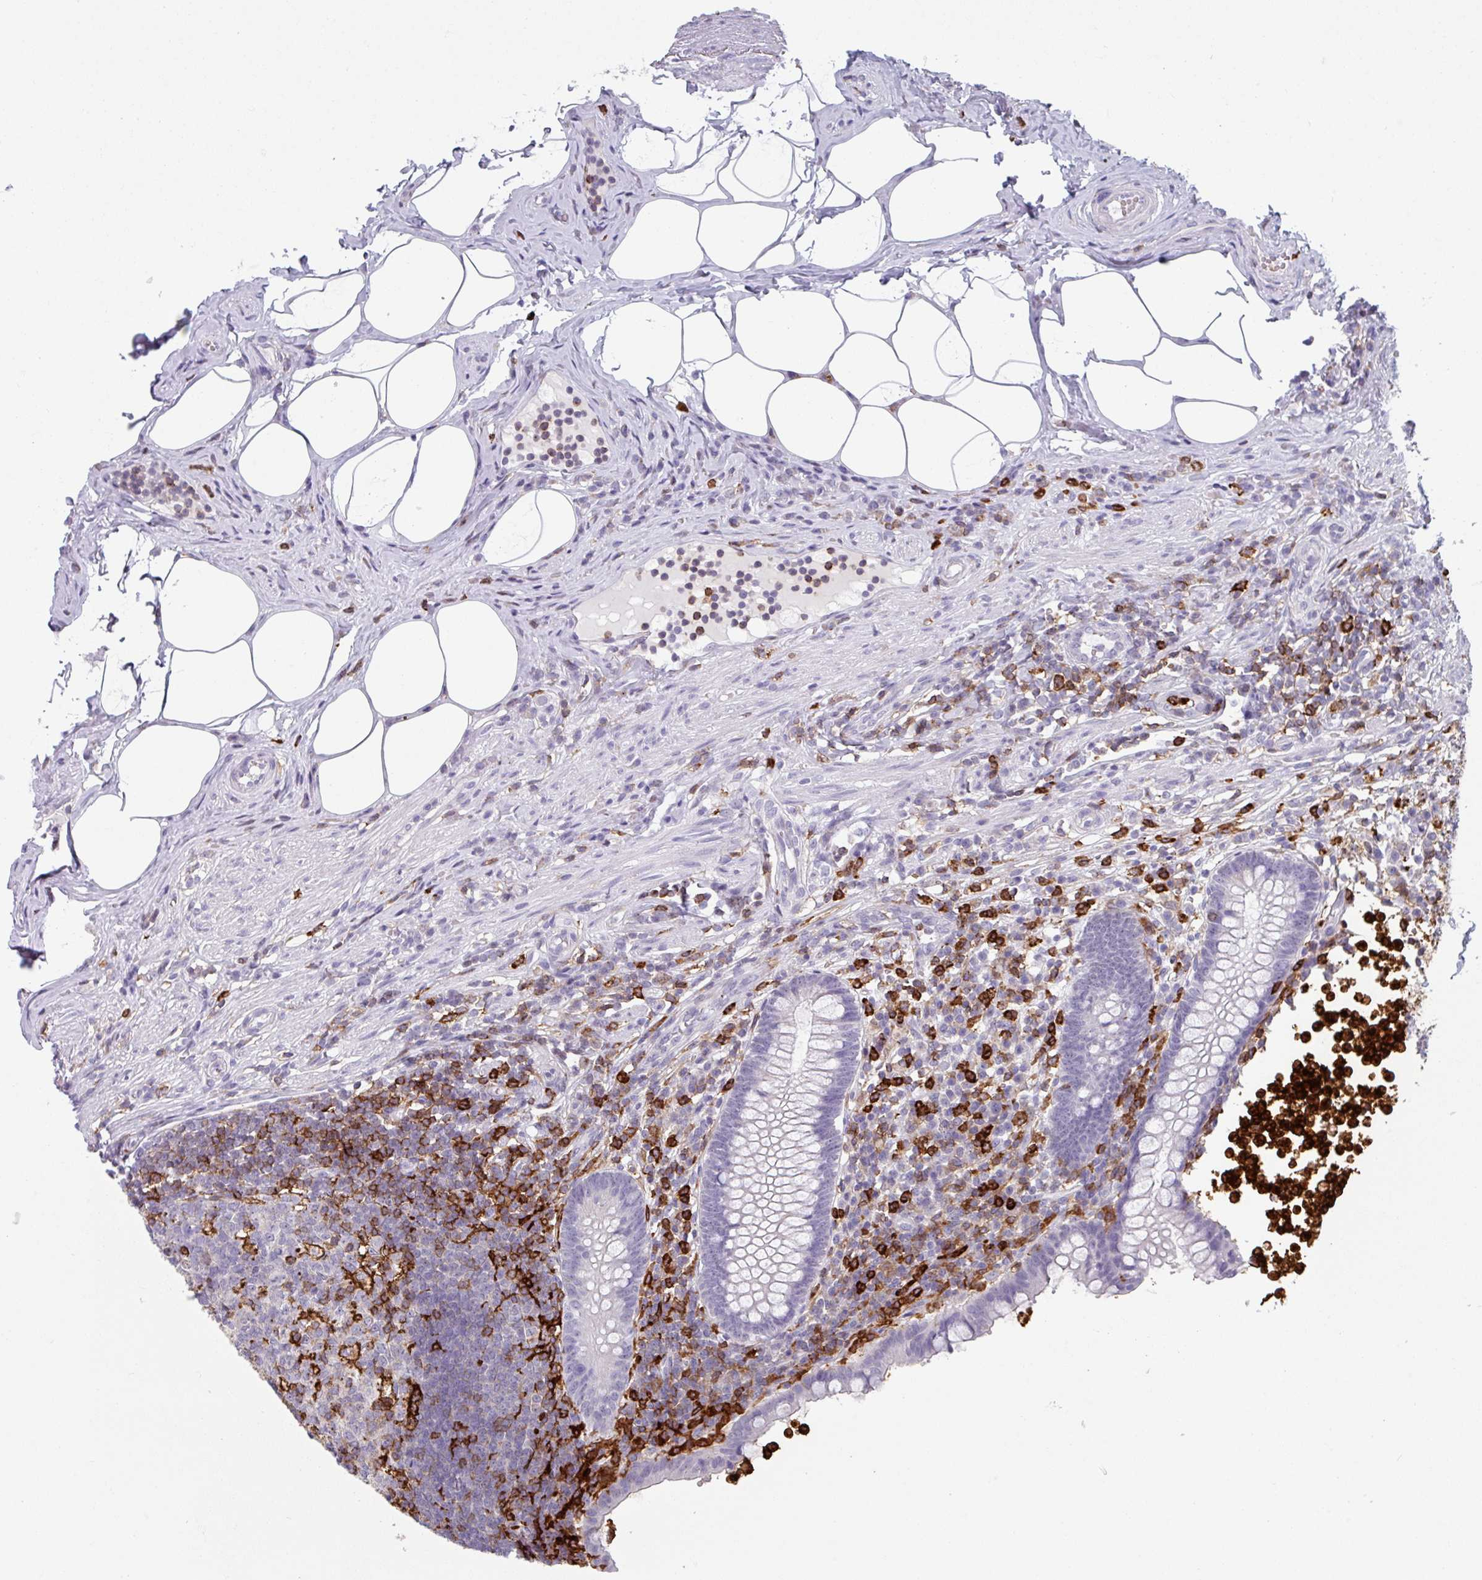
{"staining": {"intensity": "negative", "quantity": "none", "location": "none"}, "tissue": "appendix", "cell_type": "Glandular cells", "image_type": "normal", "snomed": [{"axis": "morphology", "description": "Normal tissue, NOS"}, {"axis": "topography", "description": "Appendix"}], "caption": "The photomicrograph reveals no staining of glandular cells in normal appendix.", "gene": "EXOSC5", "patient": {"sex": "female", "age": 56}}